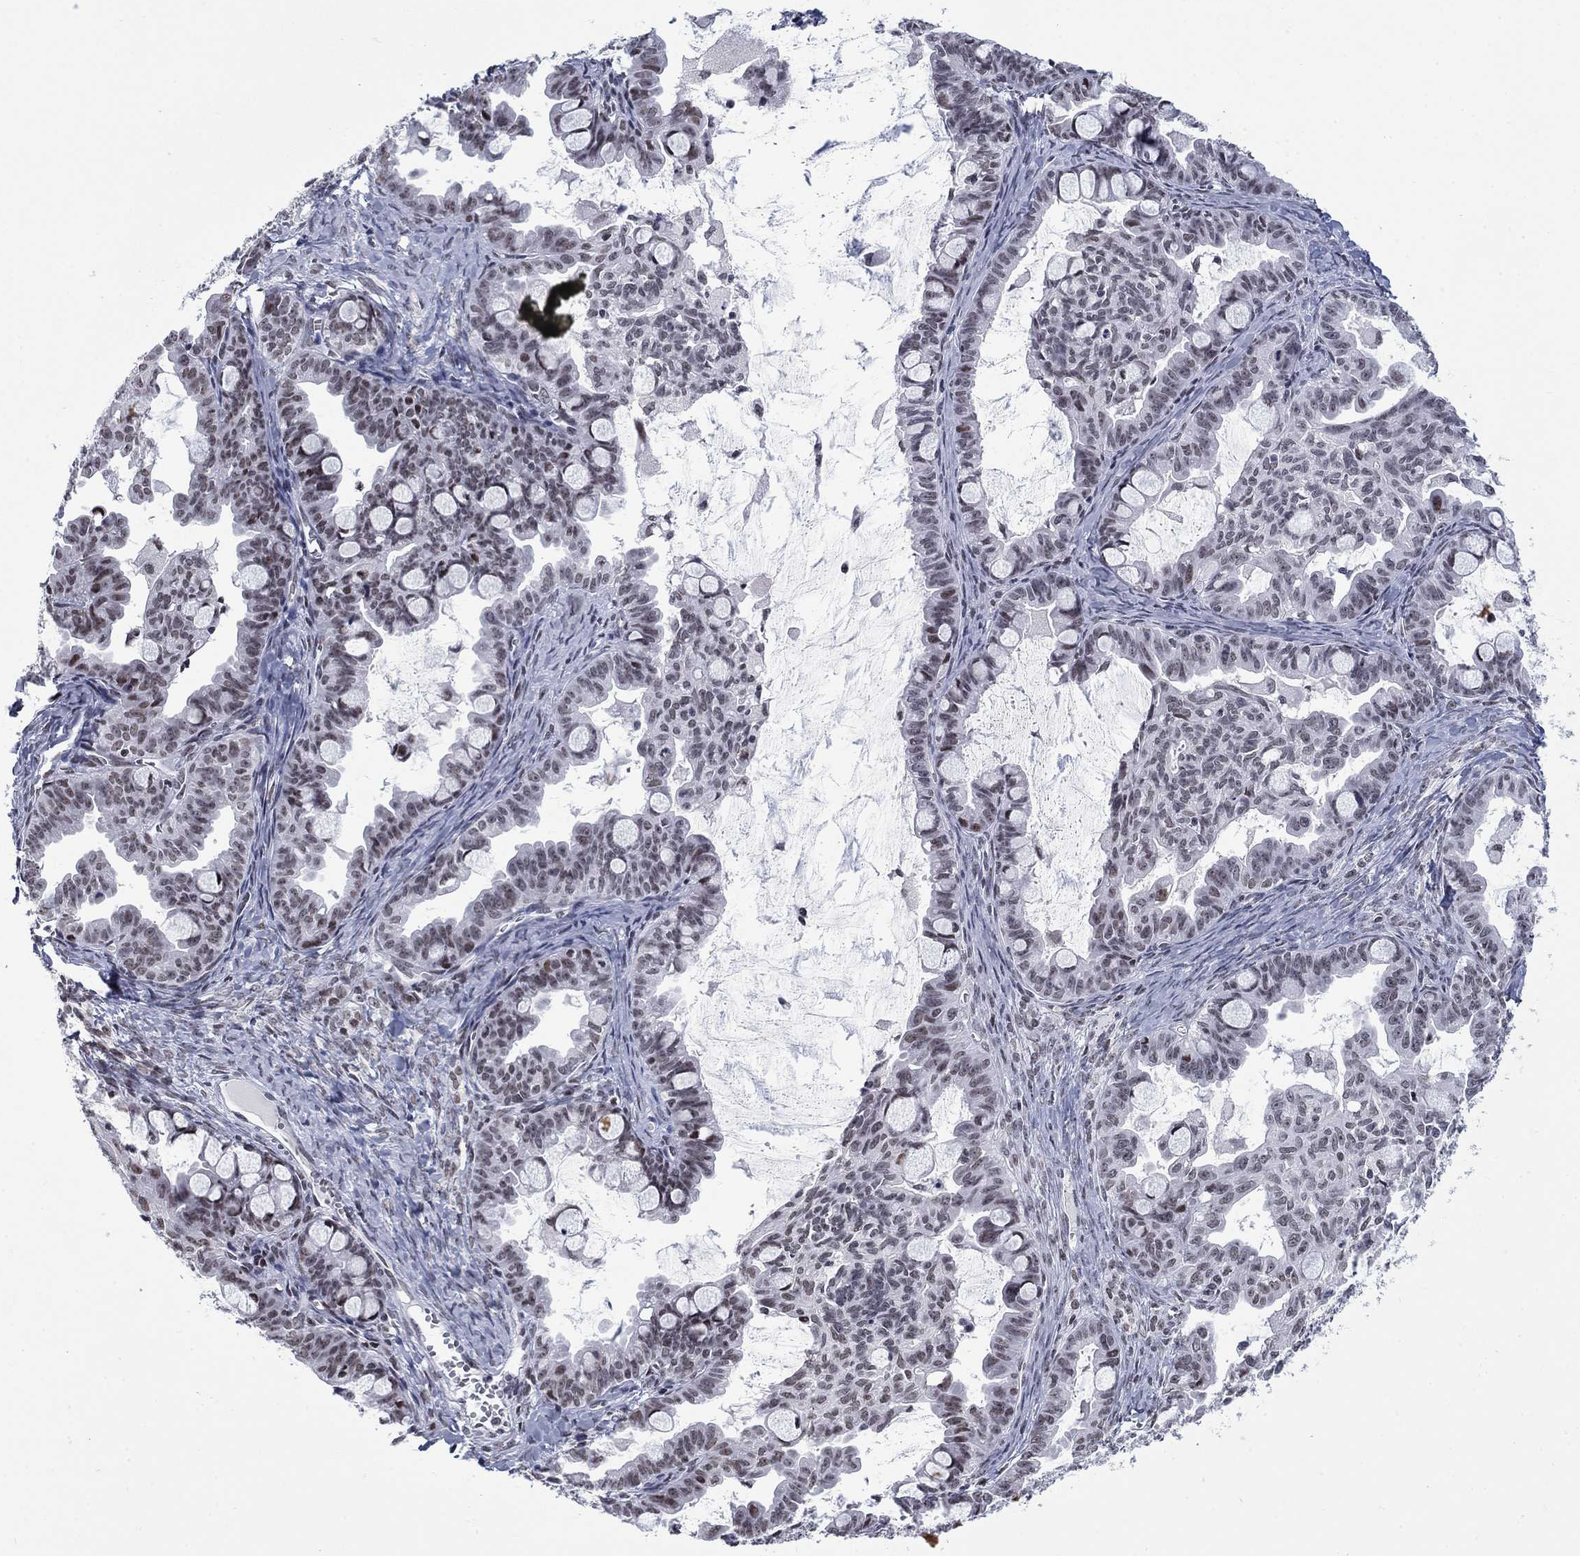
{"staining": {"intensity": "weak", "quantity": "25%-75%", "location": "nuclear"}, "tissue": "ovarian cancer", "cell_type": "Tumor cells", "image_type": "cancer", "snomed": [{"axis": "morphology", "description": "Cystadenocarcinoma, mucinous, NOS"}, {"axis": "topography", "description": "Ovary"}], "caption": "Tumor cells demonstrate low levels of weak nuclear positivity in approximately 25%-75% of cells in human ovarian mucinous cystadenocarcinoma.", "gene": "NPAS3", "patient": {"sex": "female", "age": 63}}